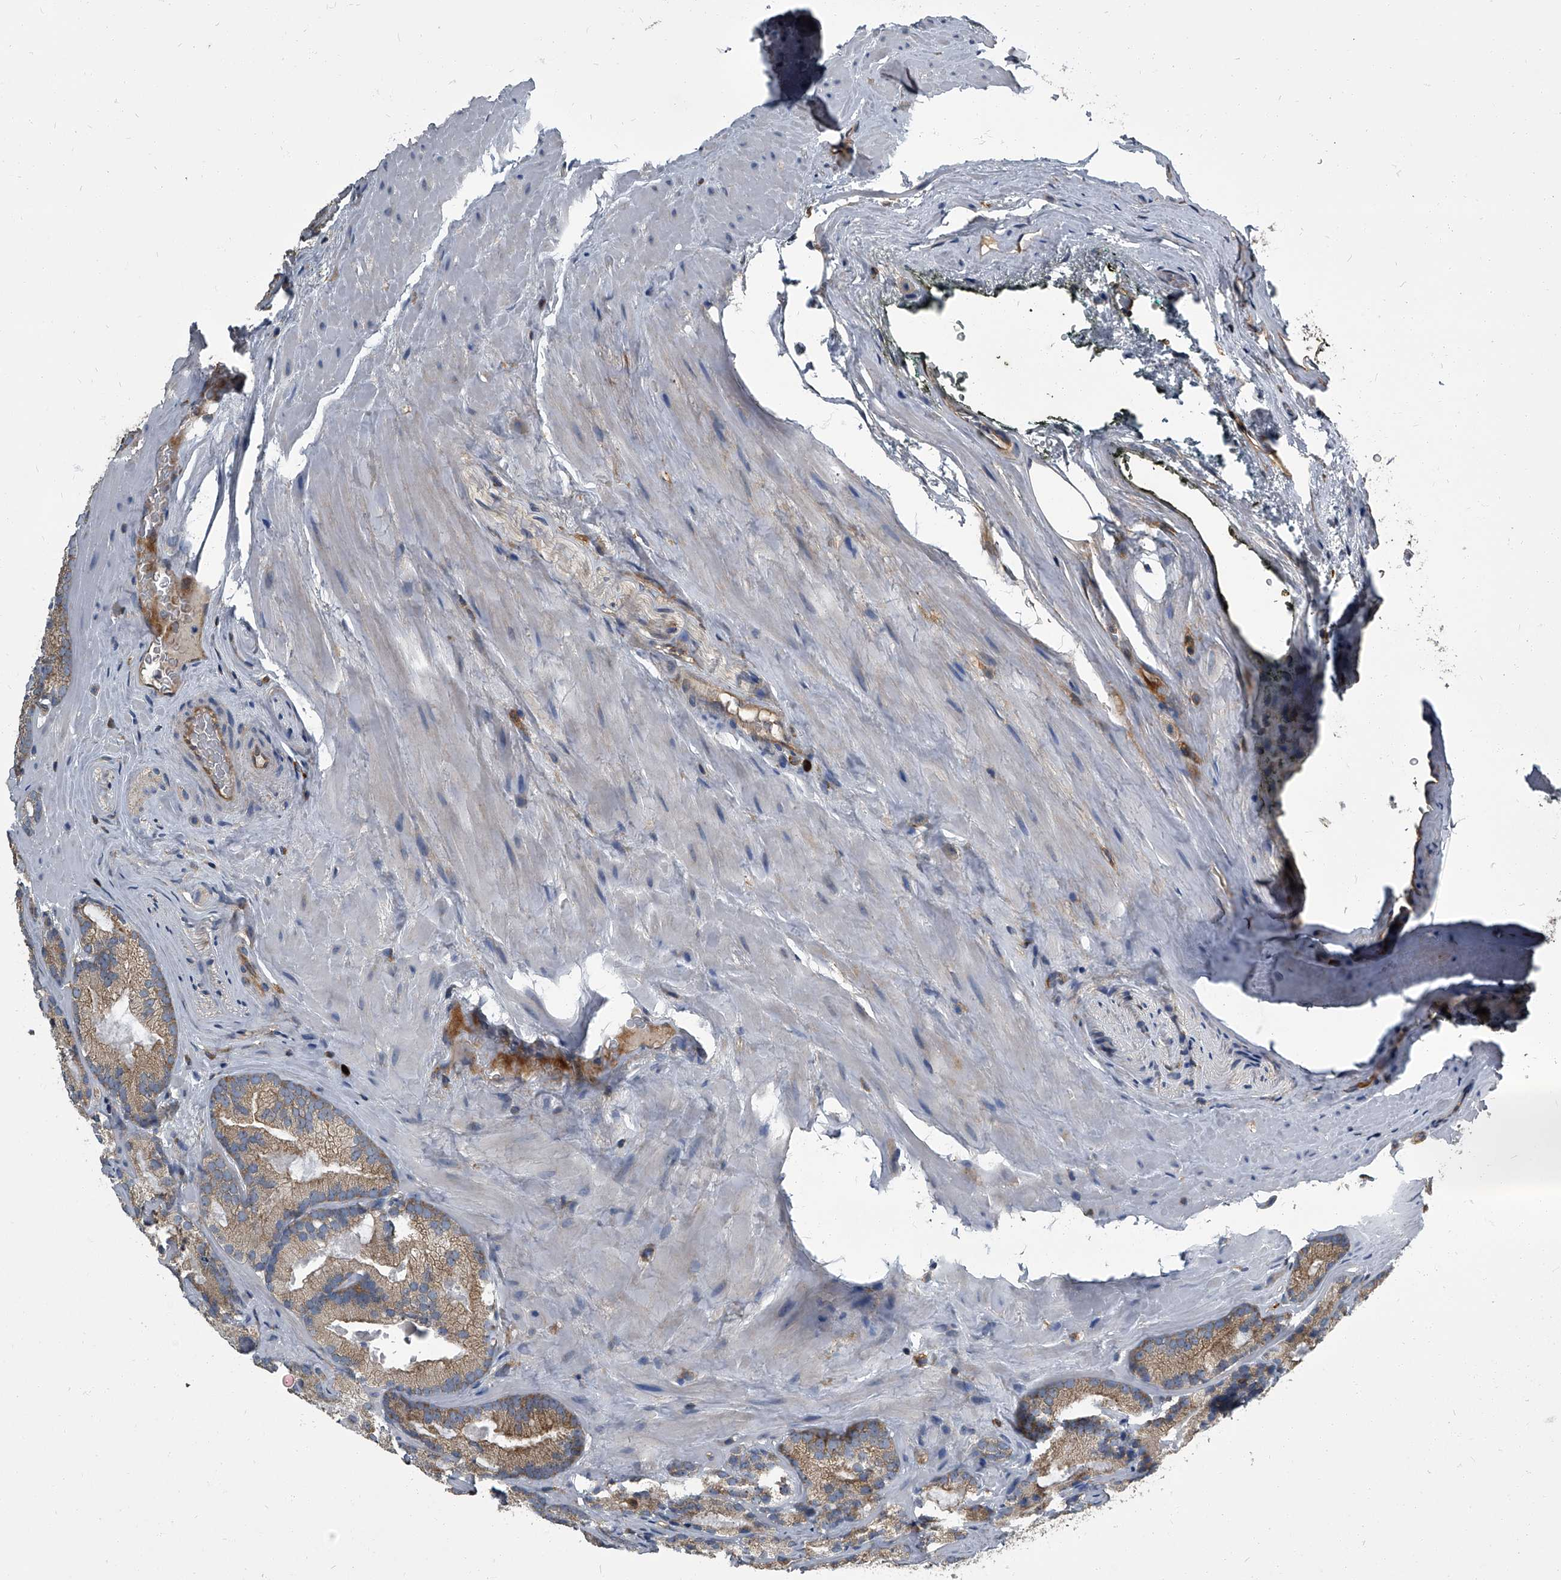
{"staining": {"intensity": "moderate", "quantity": ">75%", "location": "cytoplasmic/membranous"}, "tissue": "prostate cancer", "cell_type": "Tumor cells", "image_type": "cancer", "snomed": [{"axis": "morphology", "description": "Adenocarcinoma, Low grade"}, {"axis": "topography", "description": "Prostate"}], "caption": "Immunohistochemistry (IHC) image of human prostate cancer stained for a protein (brown), which exhibits medium levels of moderate cytoplasmic/membranous staining in approximately >75% of tumor cells.", "gene": "CDV3", "patient": {"sex": "male", "age": 72}}